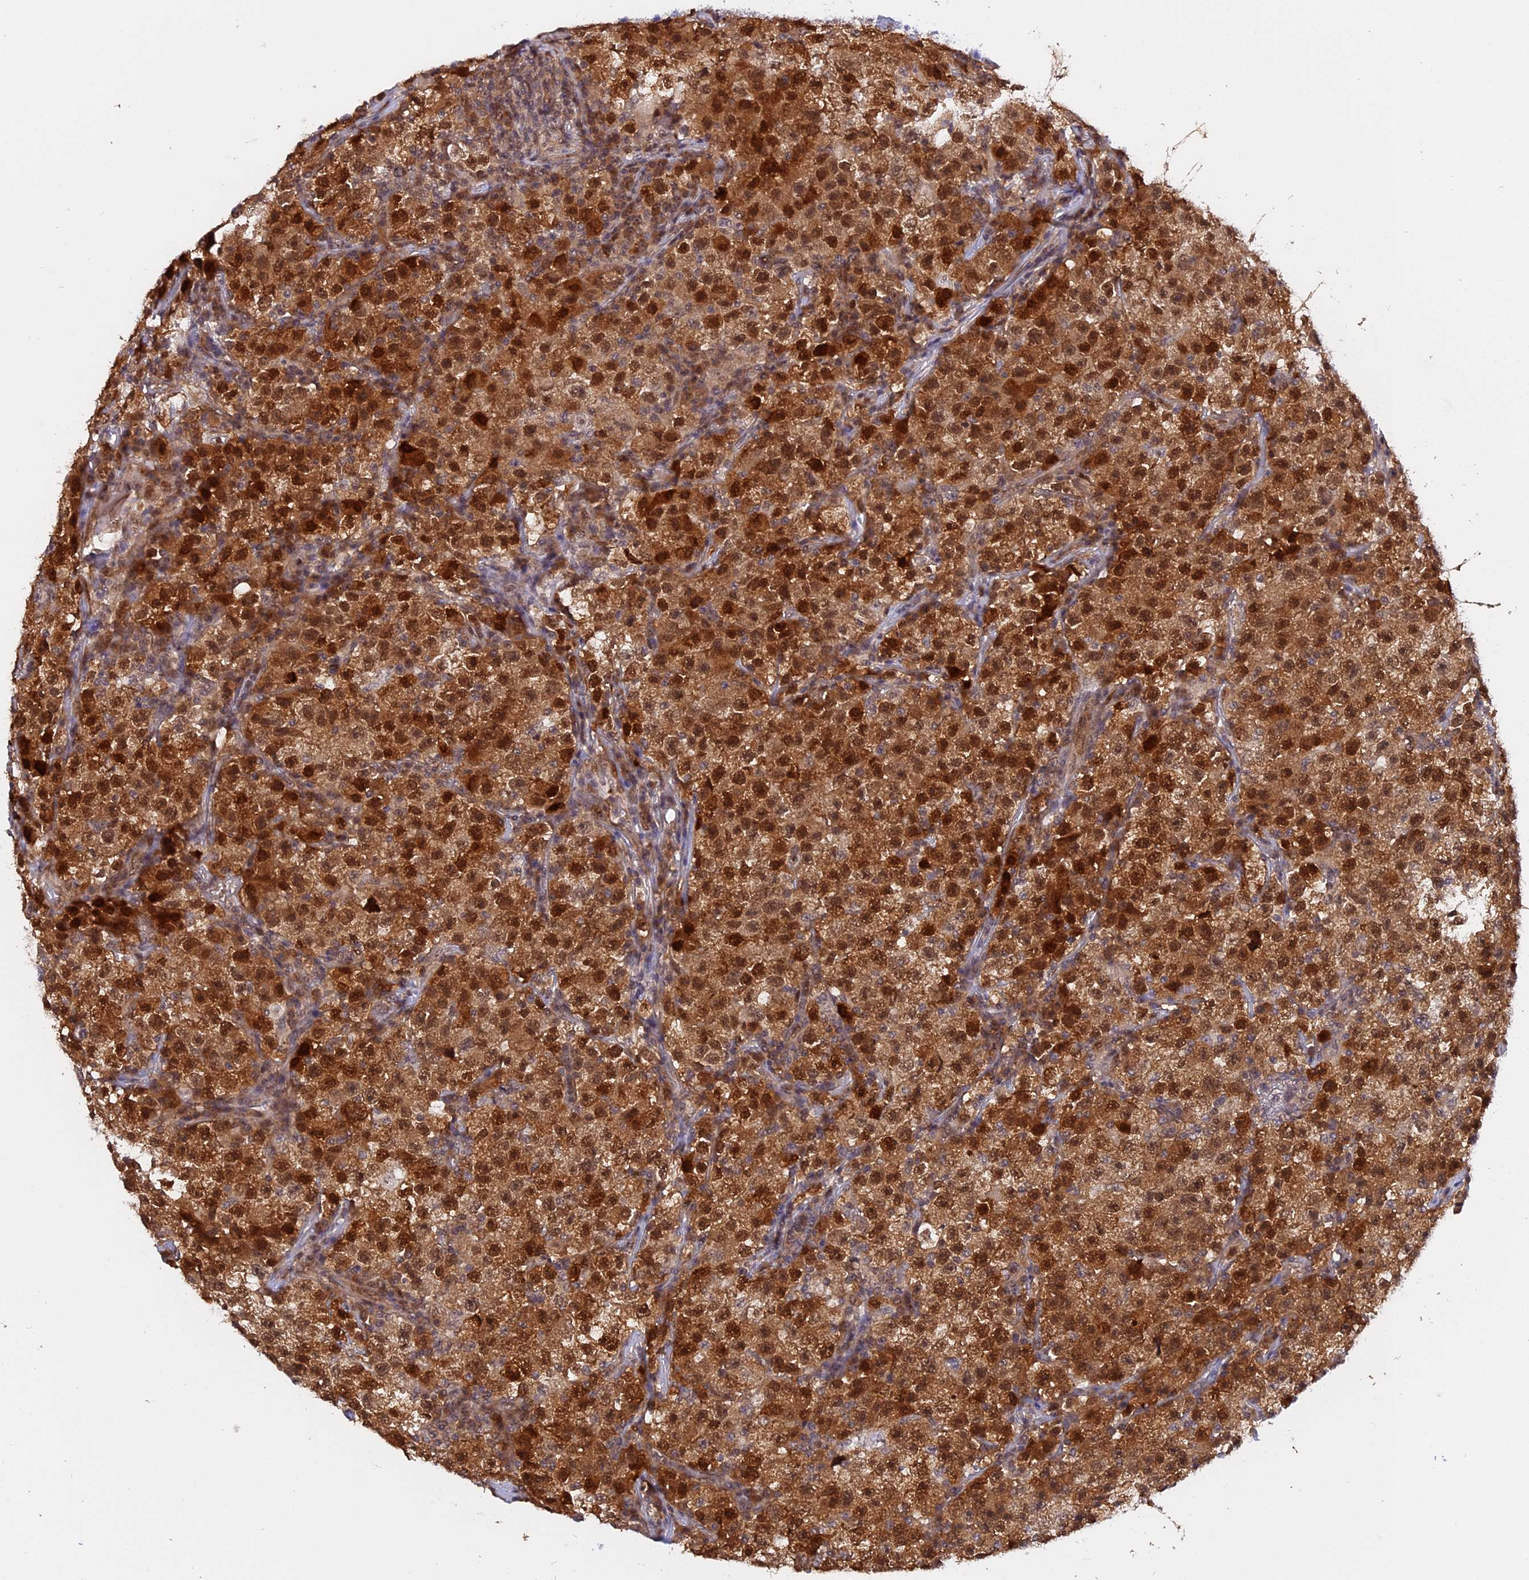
{"staining": {"intensity": "strong", "quantity": ">75%", "location": "cytoplasmic/membranous,nuclear"}, "tissue": "testis cancer", "cell_type": "Tumor cells", "image_type": "cancer", "snomed": [{"axis": "morphology", "description": "Seminoma, NOS"}, {"axis": "topography", "description": "Testis"}], "caption": "Immunohistochemistry histopathology image of seminoma (testis) stained for a protein (brown), which demonstrates high levels of strong cytoplasmic/membranous and nuclear positivity in about >75% of tumor cells.", "gene": "ZNF428", "patient": {"sex": "male", "age": 22}}